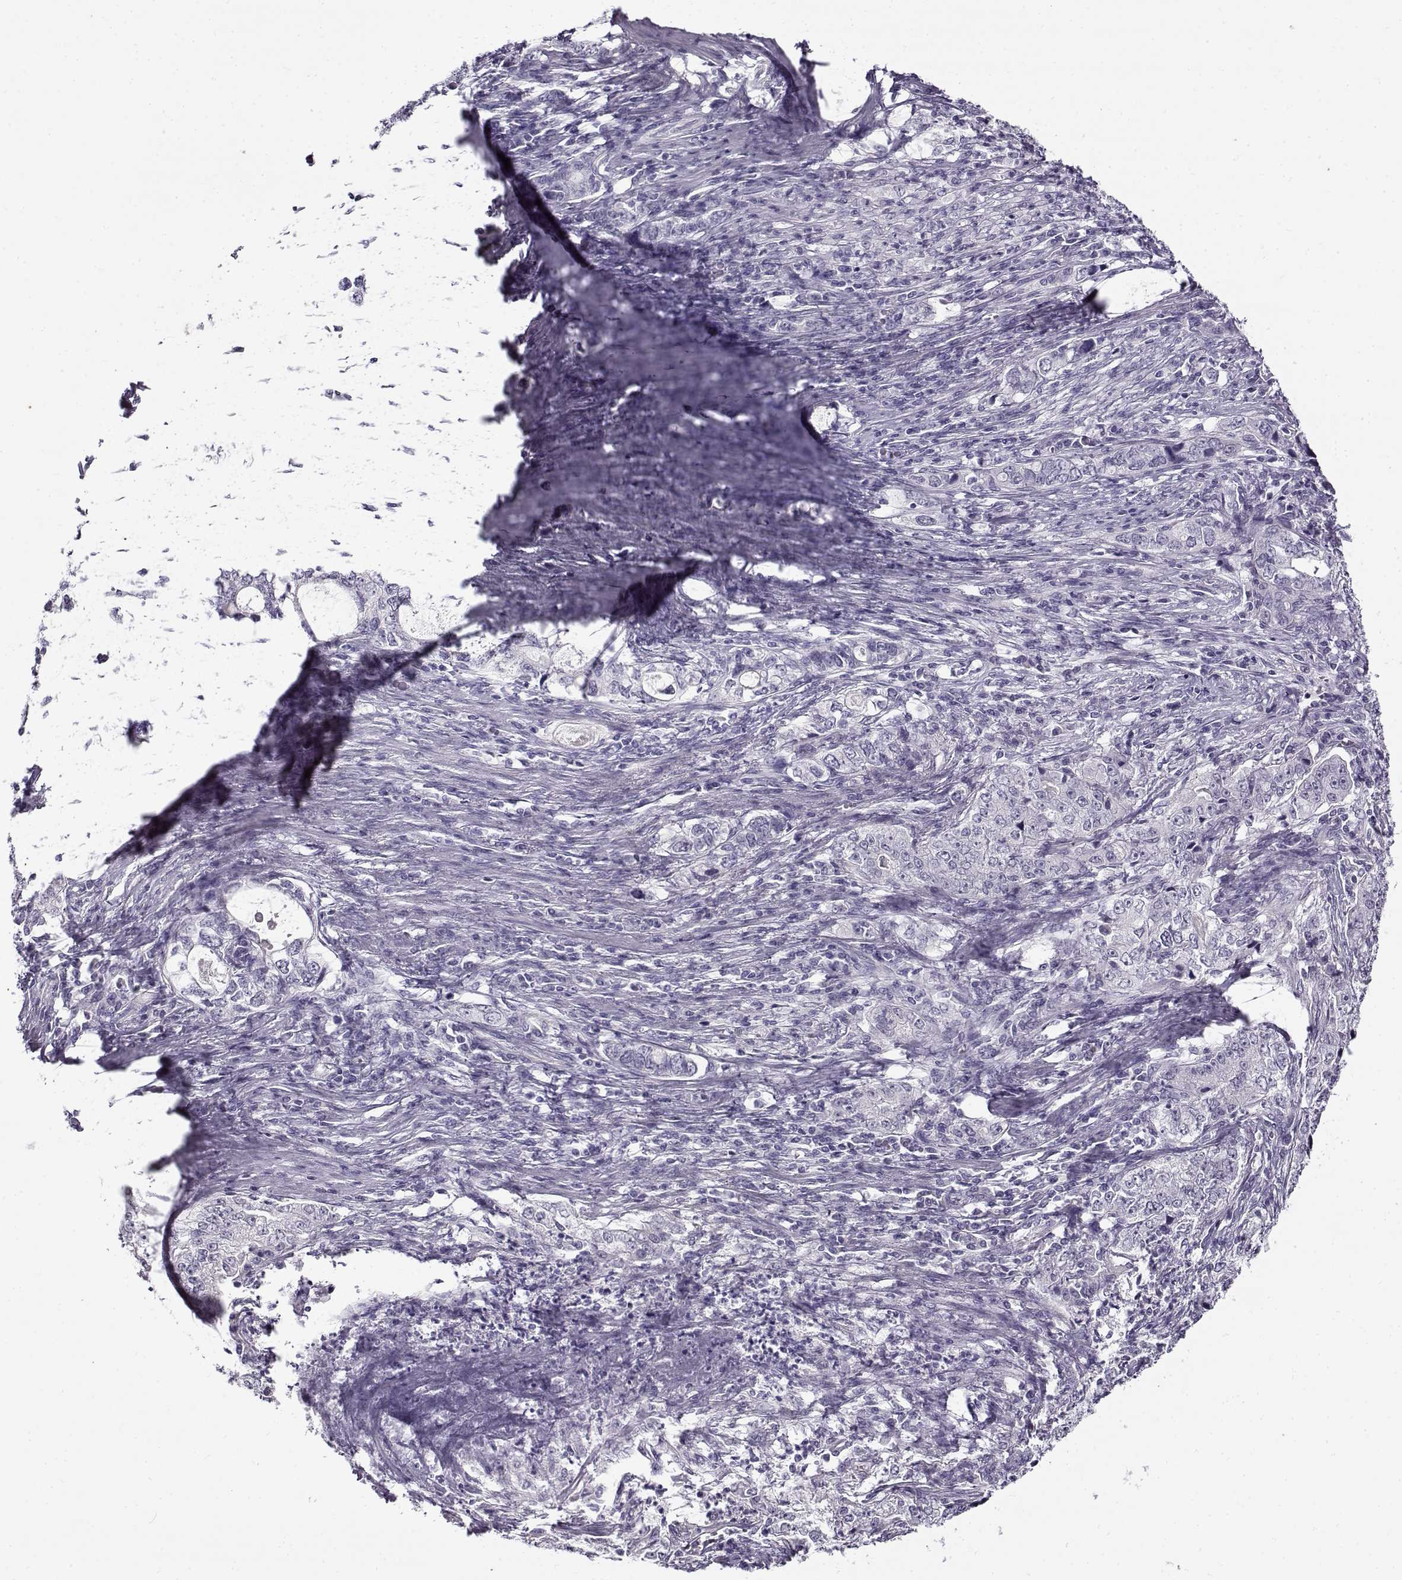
{"staining": {"intensity": "negative", "quantity": "none", "location": "none"}, "tissue": "stomach cancer", "cell_type": "Tumor cells", "image_type": "cancer", "snomed": [{"axis": "morphology", "description": "Adenocarcinoma, NOS"}, {"axis": "topography", "description": "Stomach, lower"}], "caption": "Tumor cells show no significant protein positivity in adenocarcinoma (stomach).", "gene": "TEX55", "patient": {"sex": "female", "age": 72}}